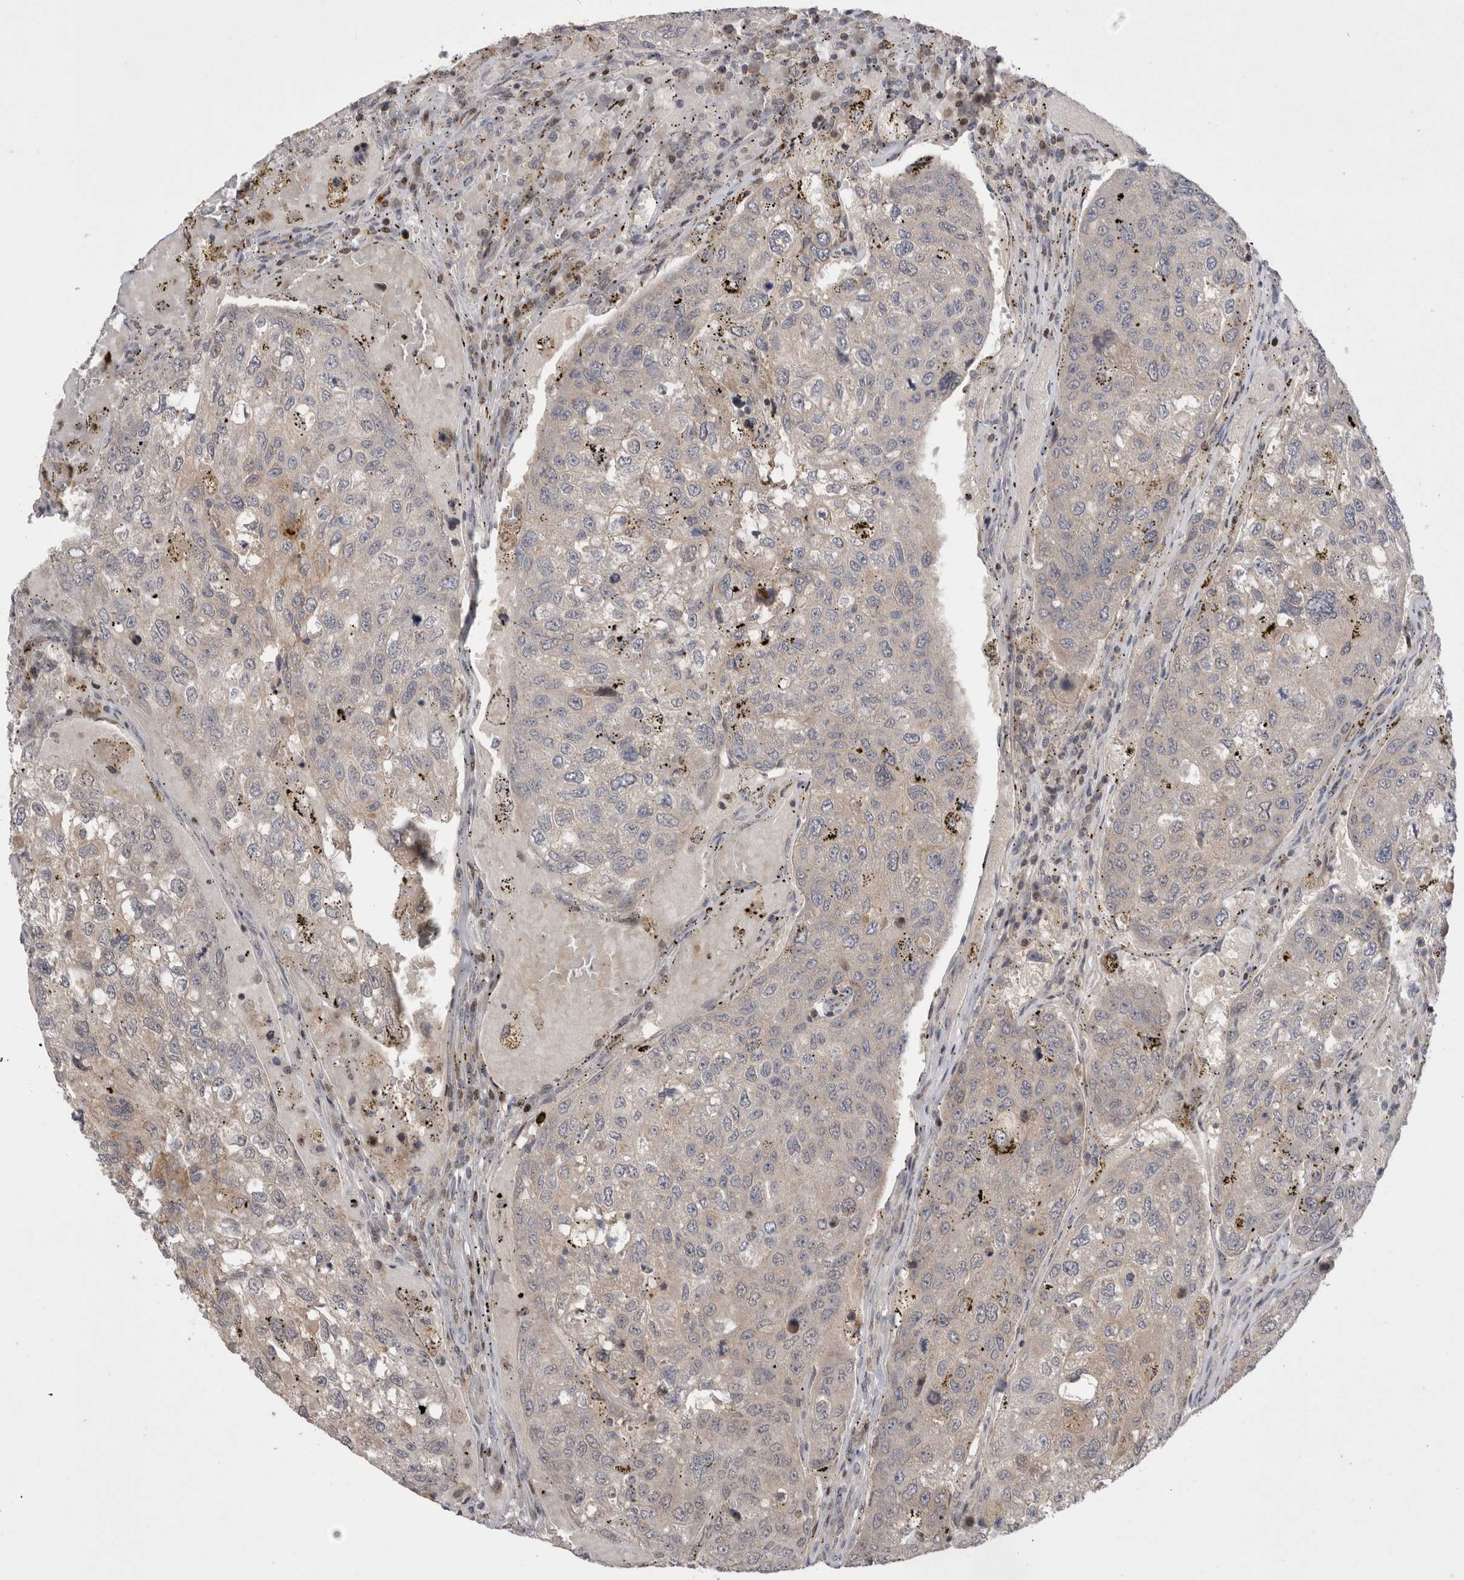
{"staining": {"intensity": "negative", "quantity": "none", "location": "none"}, "tissue": "urothelial cancer", "cell_type": "Tumor cells", "image_type": "cancer", "snomed": [{"axis": "morphology", "description": "Urothelial carcinoma, High grade"}, {"axis": "topography", "description": "Lymph node"}, {"axis": "topography", "description": "Urinary bladder"}], "caption": "Tumor cells show no significant positivity in urothelial cancer. (Brightfield microscopy of DAB IHC at high magnification).", "gene": "PLEKHM1", "patient": {"sex": "male", "age": 51}}